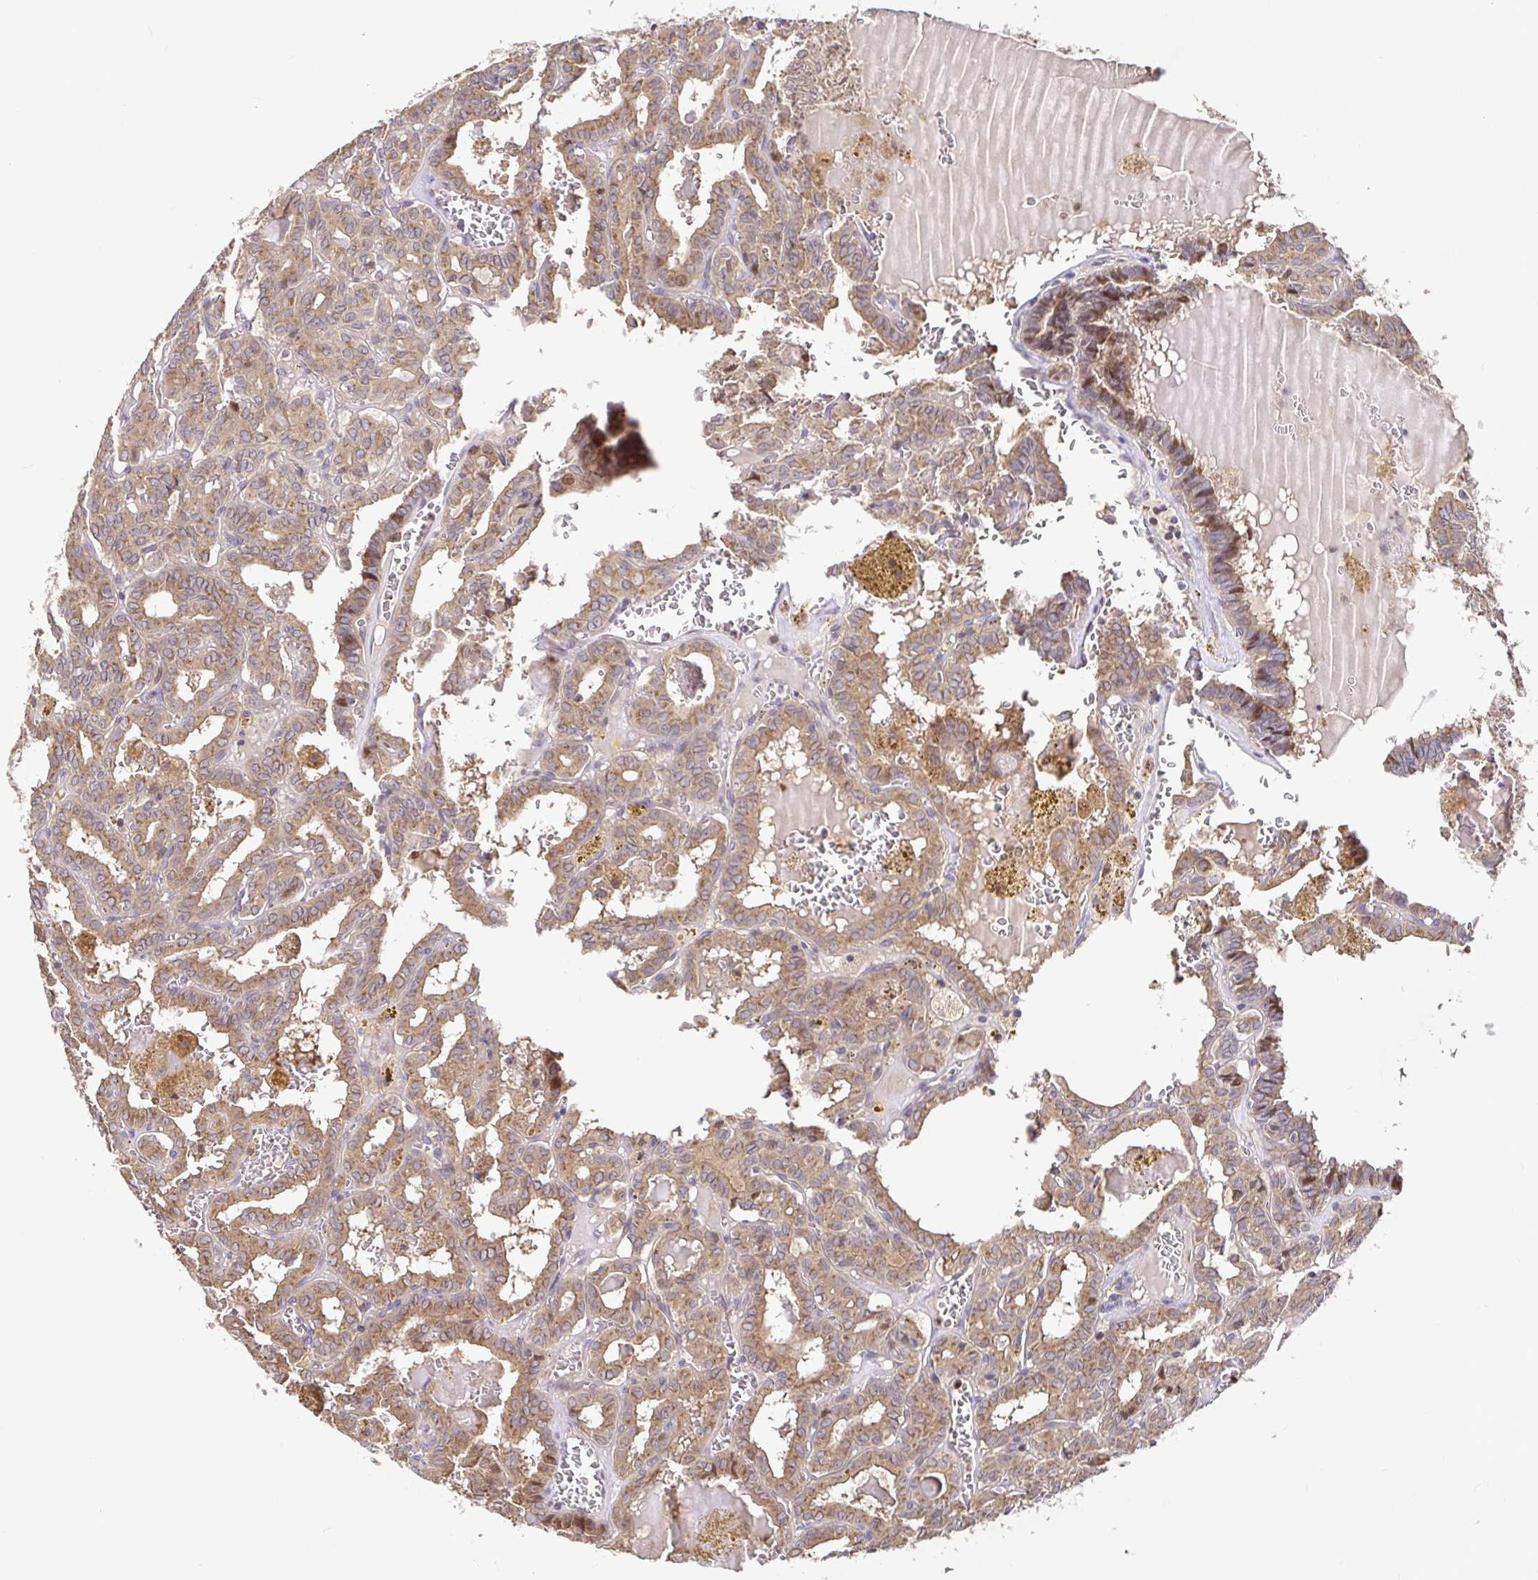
{"staining": {"intensity": "moderate", "quantity": ">75%", "location": "cytoplasmic/membranous"}, "tissue": "thyroid cancer", "cell_type": "Tumor cells", "image_type": "cancer", "snomed": [{"axis": "morphology", "description": "Papillary adenocarcinoma, NOS"}, {"axis": "topography", "description": "Thyroid gland"}], "caption": "Immunohistochemistry micrograph of thyroid cancer (papillary adenocarcinoma) stained for a protein (brown), which shows medium levels of moderate cytoplasmic/membranous staining in approximately >75% of tumor cells.", "gene": "ELP1", "patient": {"sex": "female", "age": 39}}